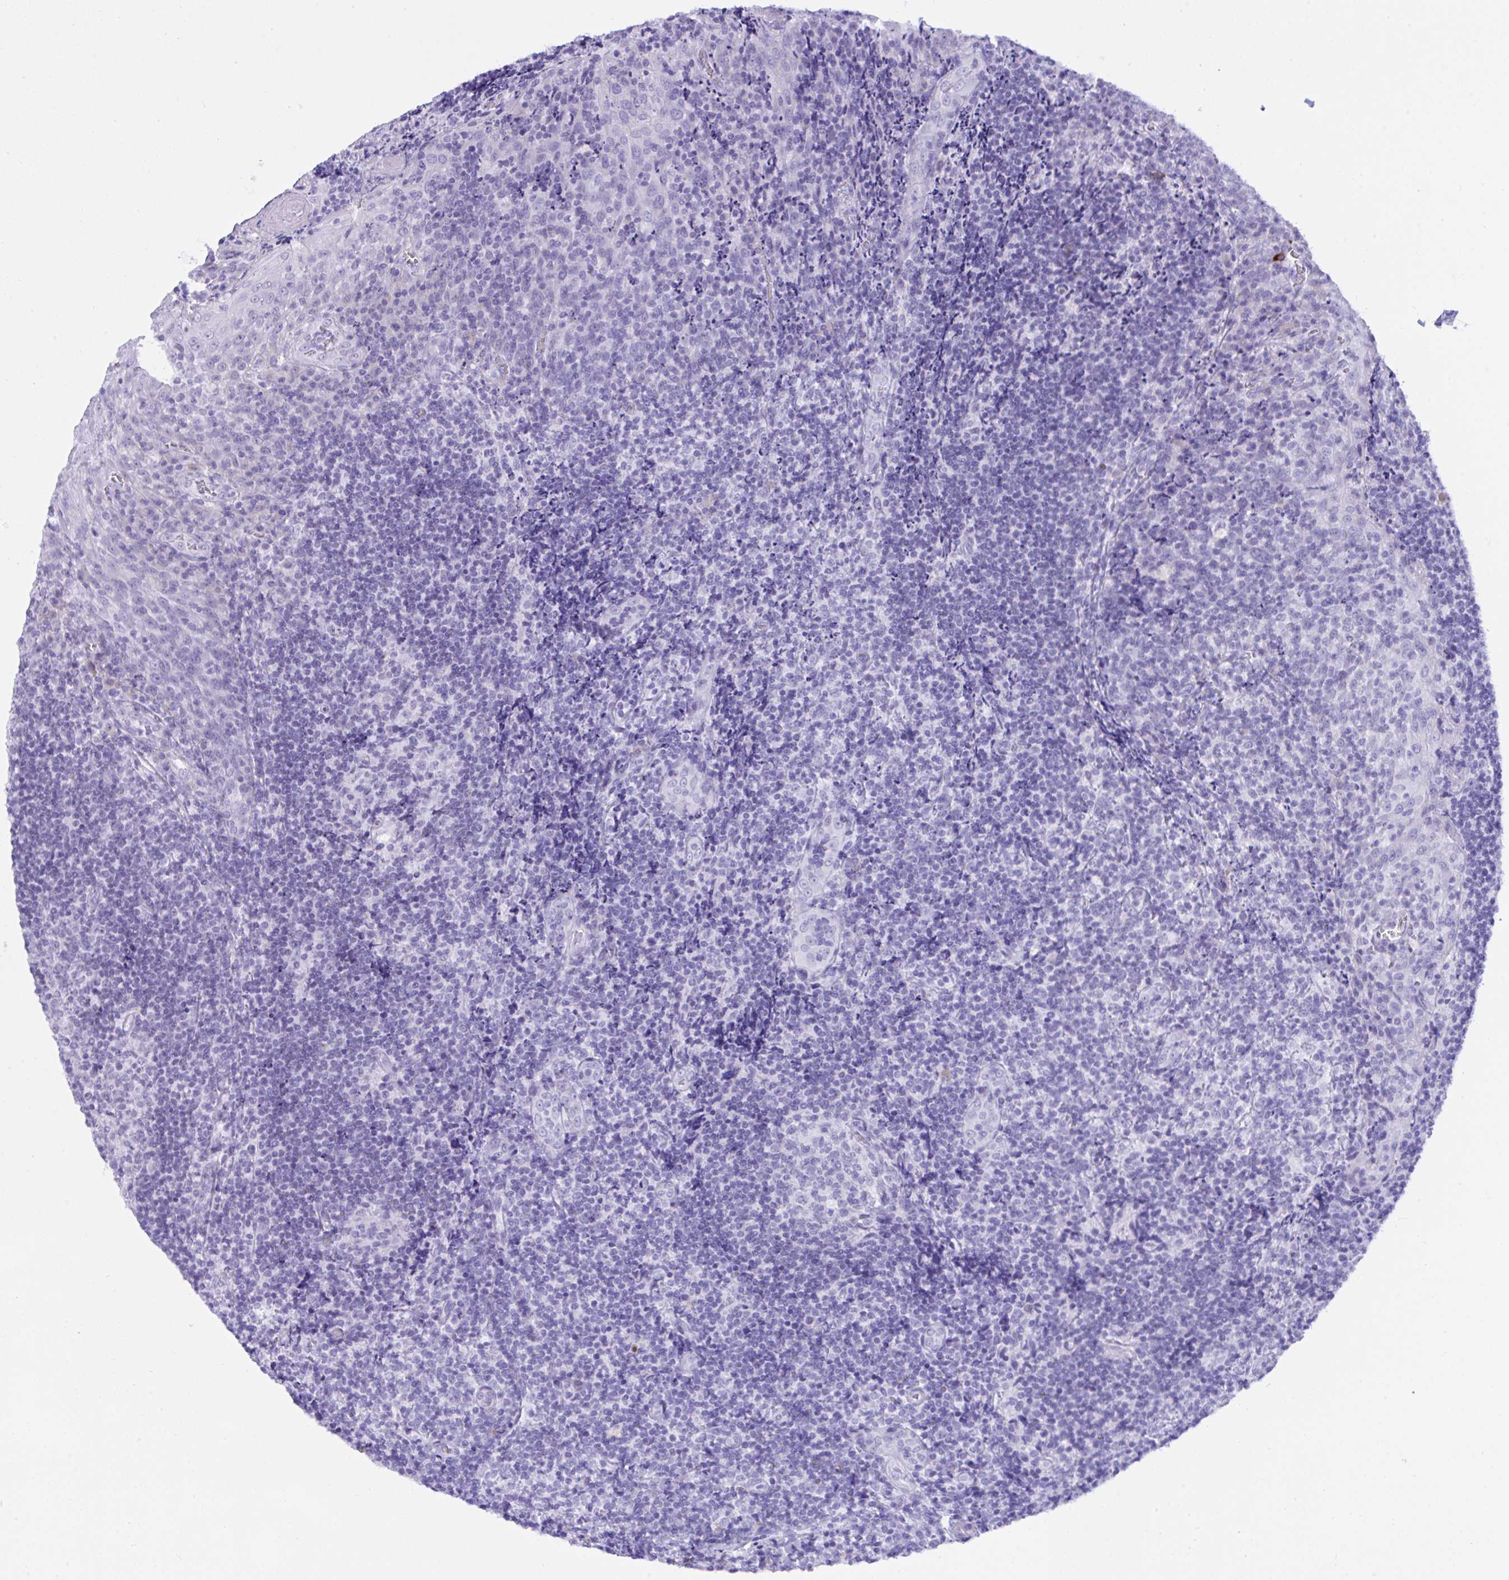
{"staining": {"intensity": "negative", "quantity": "none", "location": "none"}, "tissue": "tonsil", "cell_type": "Germinal center cells", "image_type": "normal", "snomed": [{"axis": "morphology", "description": "Normal tissue, NOS"}, {"axis": "topography", "description": "Tonsil"}], "caption": "This is a photomicrograph of immunohistochemistry staining of unremarkable tonsil, which shows no expression in germinal center cells. (Stains: DAB immunohistochemistry with hematoxylin counter stain, Microscopy: brightfield microscopy at high magnification).", "gene": "SEL1L2", "patient": {"sex": "male", "age": 17}}